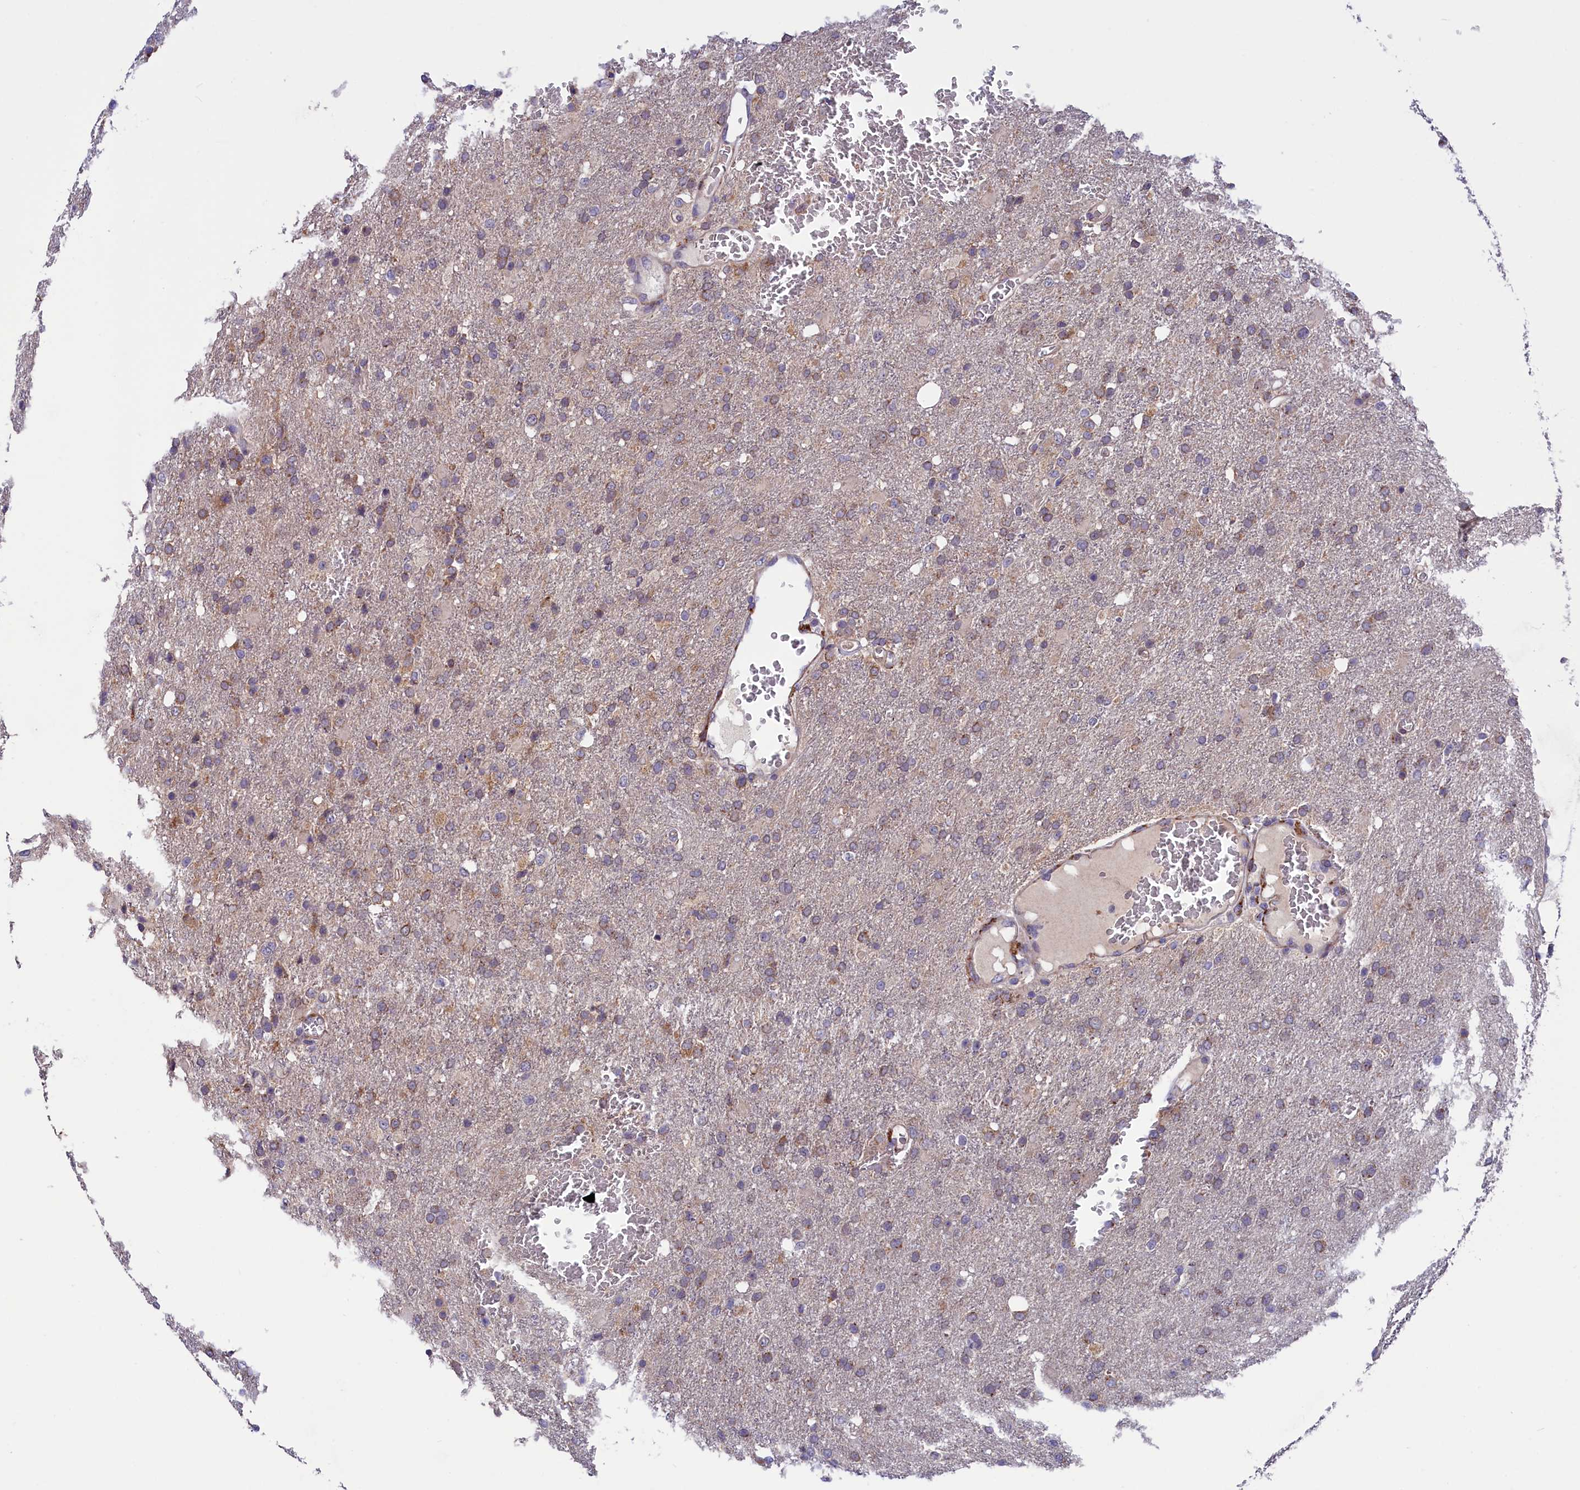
{"staining": {"intensity": "moderate", "quantity": "<25%", "location": "cytoplasmic/membranous"}, "tissue": "glioma", "cell_type": "Tumor cells", "image_type": "cancer", "snomed": [{"axis": "morphology", "description": "Glioma, malignant, High grade"}, {"axis": "topography", "description": "Brain"}], "caption": "A micrograph showing moderate cytoplasmic/membranous positivity in about <25% of tumor cells in glioma, as visualized by brown immunohistochemical staining.", "gene": "SLC39A6", "patient": {"sex": "female", "age": 74}}